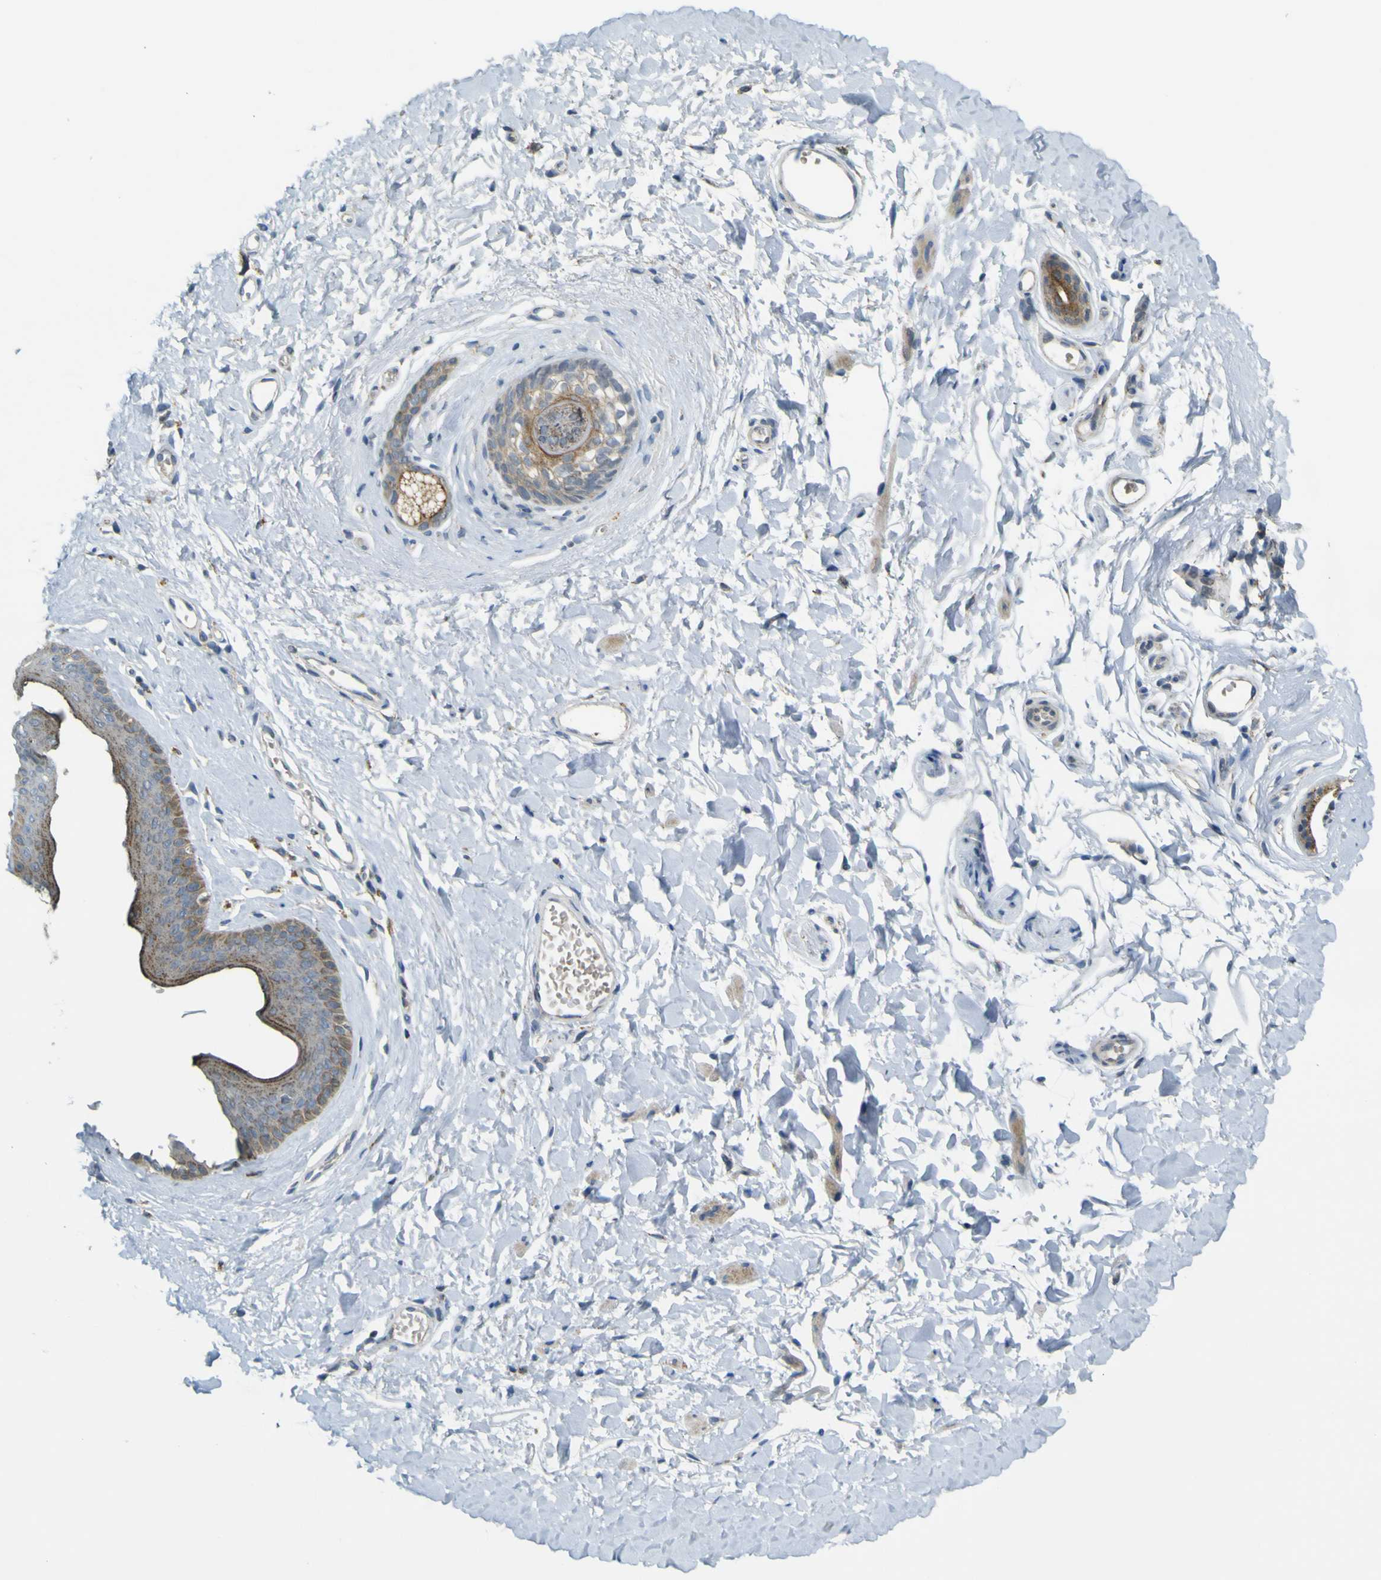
{"staining": {"intensity": "weak", "quantity": "25%-75%", "location": "cytoplasmic/membranous"}, "tissue": "skin", "cell_type": "Epidermal cells", "image_type": "normal", "snomed": [{"axis": "morphology", "description": "Normal tissue, NOS"}, {"axis": "morphology", "description": "Inflammation, NOS"}, {"axis": "topography", "description": "Vulva"}], "caption": "High-magnification brightfield microscopy of normal skin stained with DAB (brown) and counterstained with hematoxylin (blue). epidermal cells exhibit weak cytoplasmic/membranous staining is identified in approximately25%-75% of cells.", "gene": "ACBD5", "patient": {"sex": "female", "age": 84}}